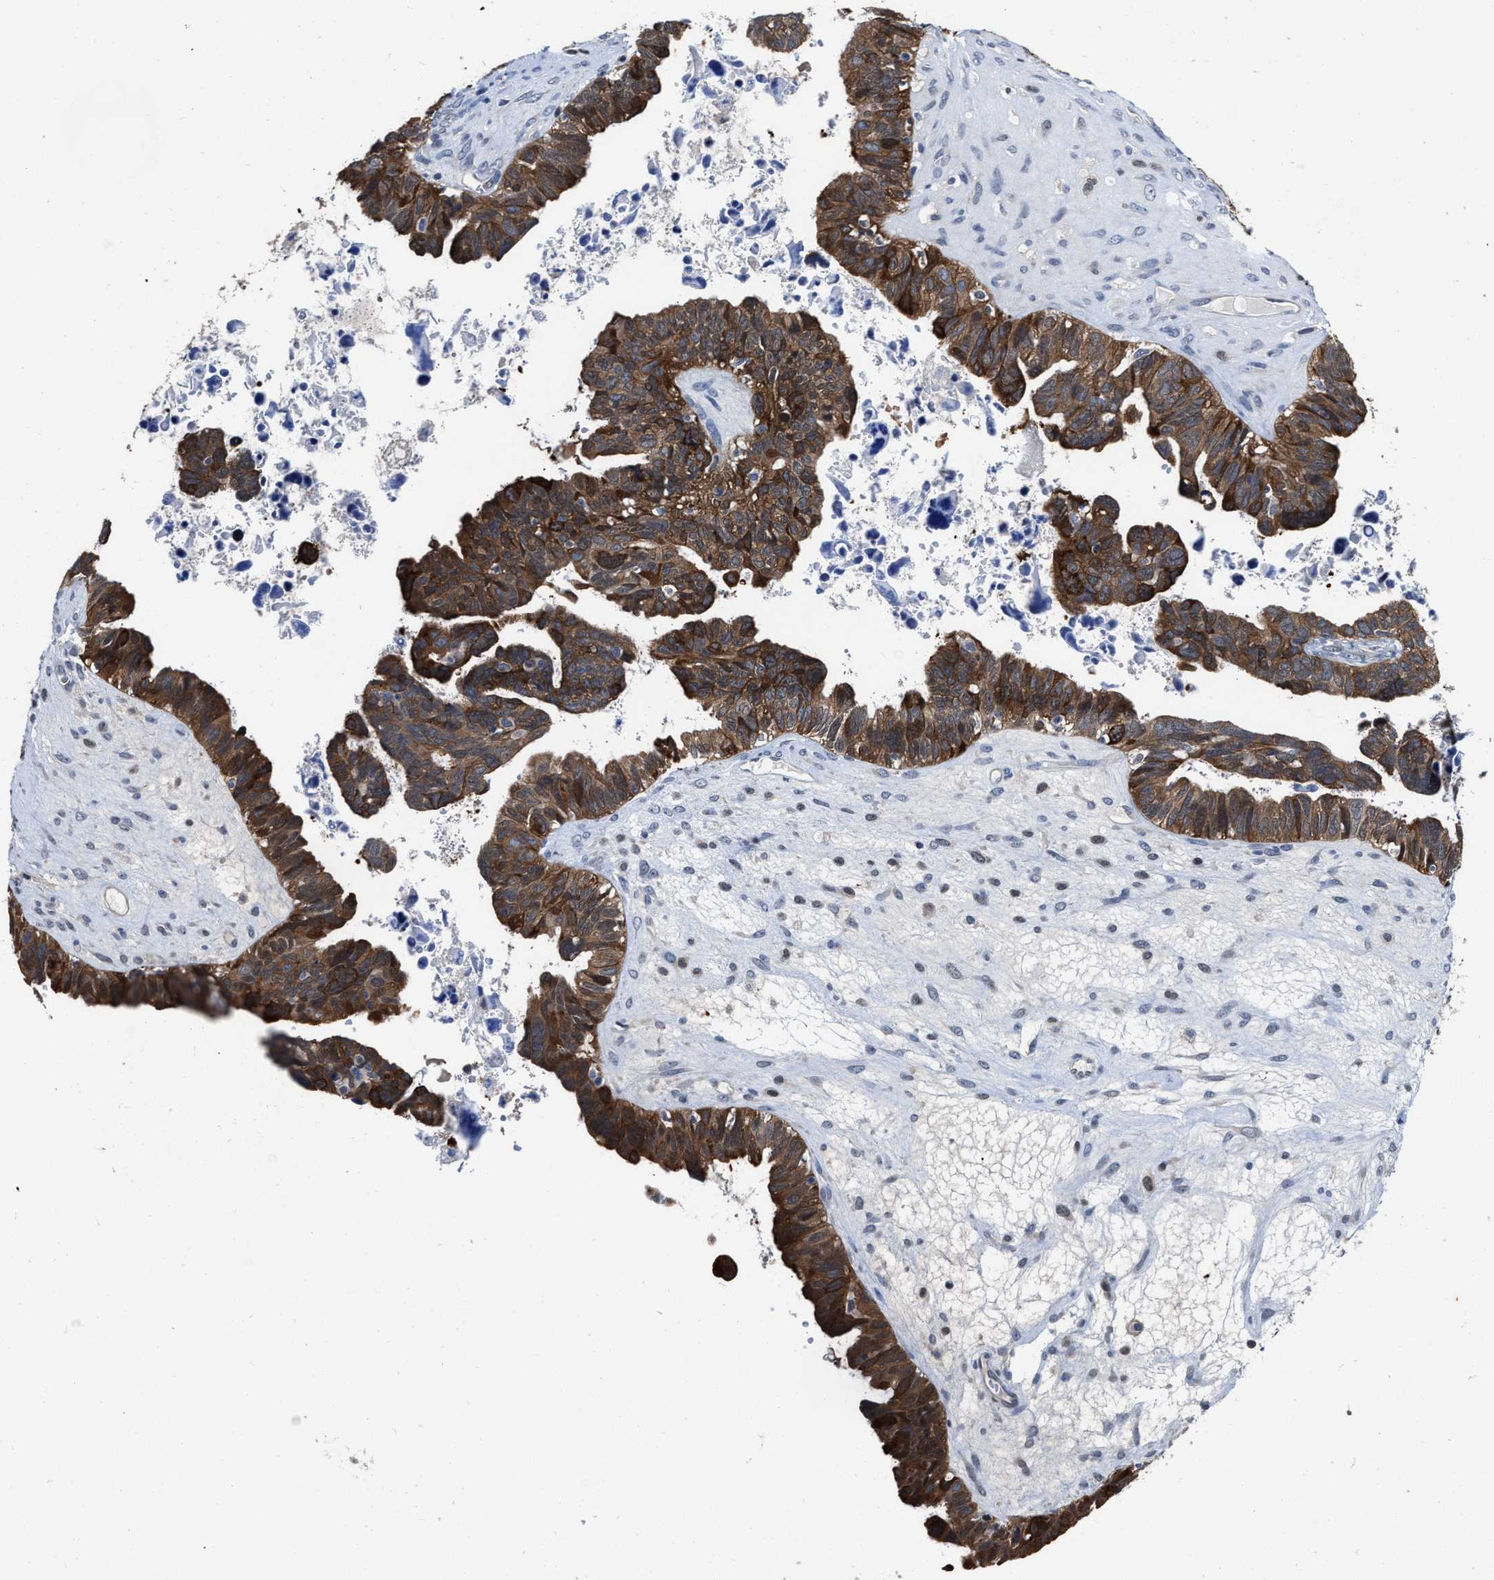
{"staining": {"intensity": "moderate", "quantity": ">75%", "location": "cytoplasmic/membranous"}, "tissue": "ovarian cancer", "cell_type": "Tumor cells", "image_type": "cancer", "snomed": [{"axis": "morphology", "description": "Cystadenocarcinoma, serous, NOS"}, {"axis": "topography", "description": "Ovary"}], "caption": "This histopathology image exhibits immunohistochemistry (IHC) staining of ovarian serous cystadenocarcinoma, with medium moderate cytoplasmic/membranous positivity in about >75% of tumor cells.", "gene": "KIF12", "patient": {"sex": "female", "age": 79}}